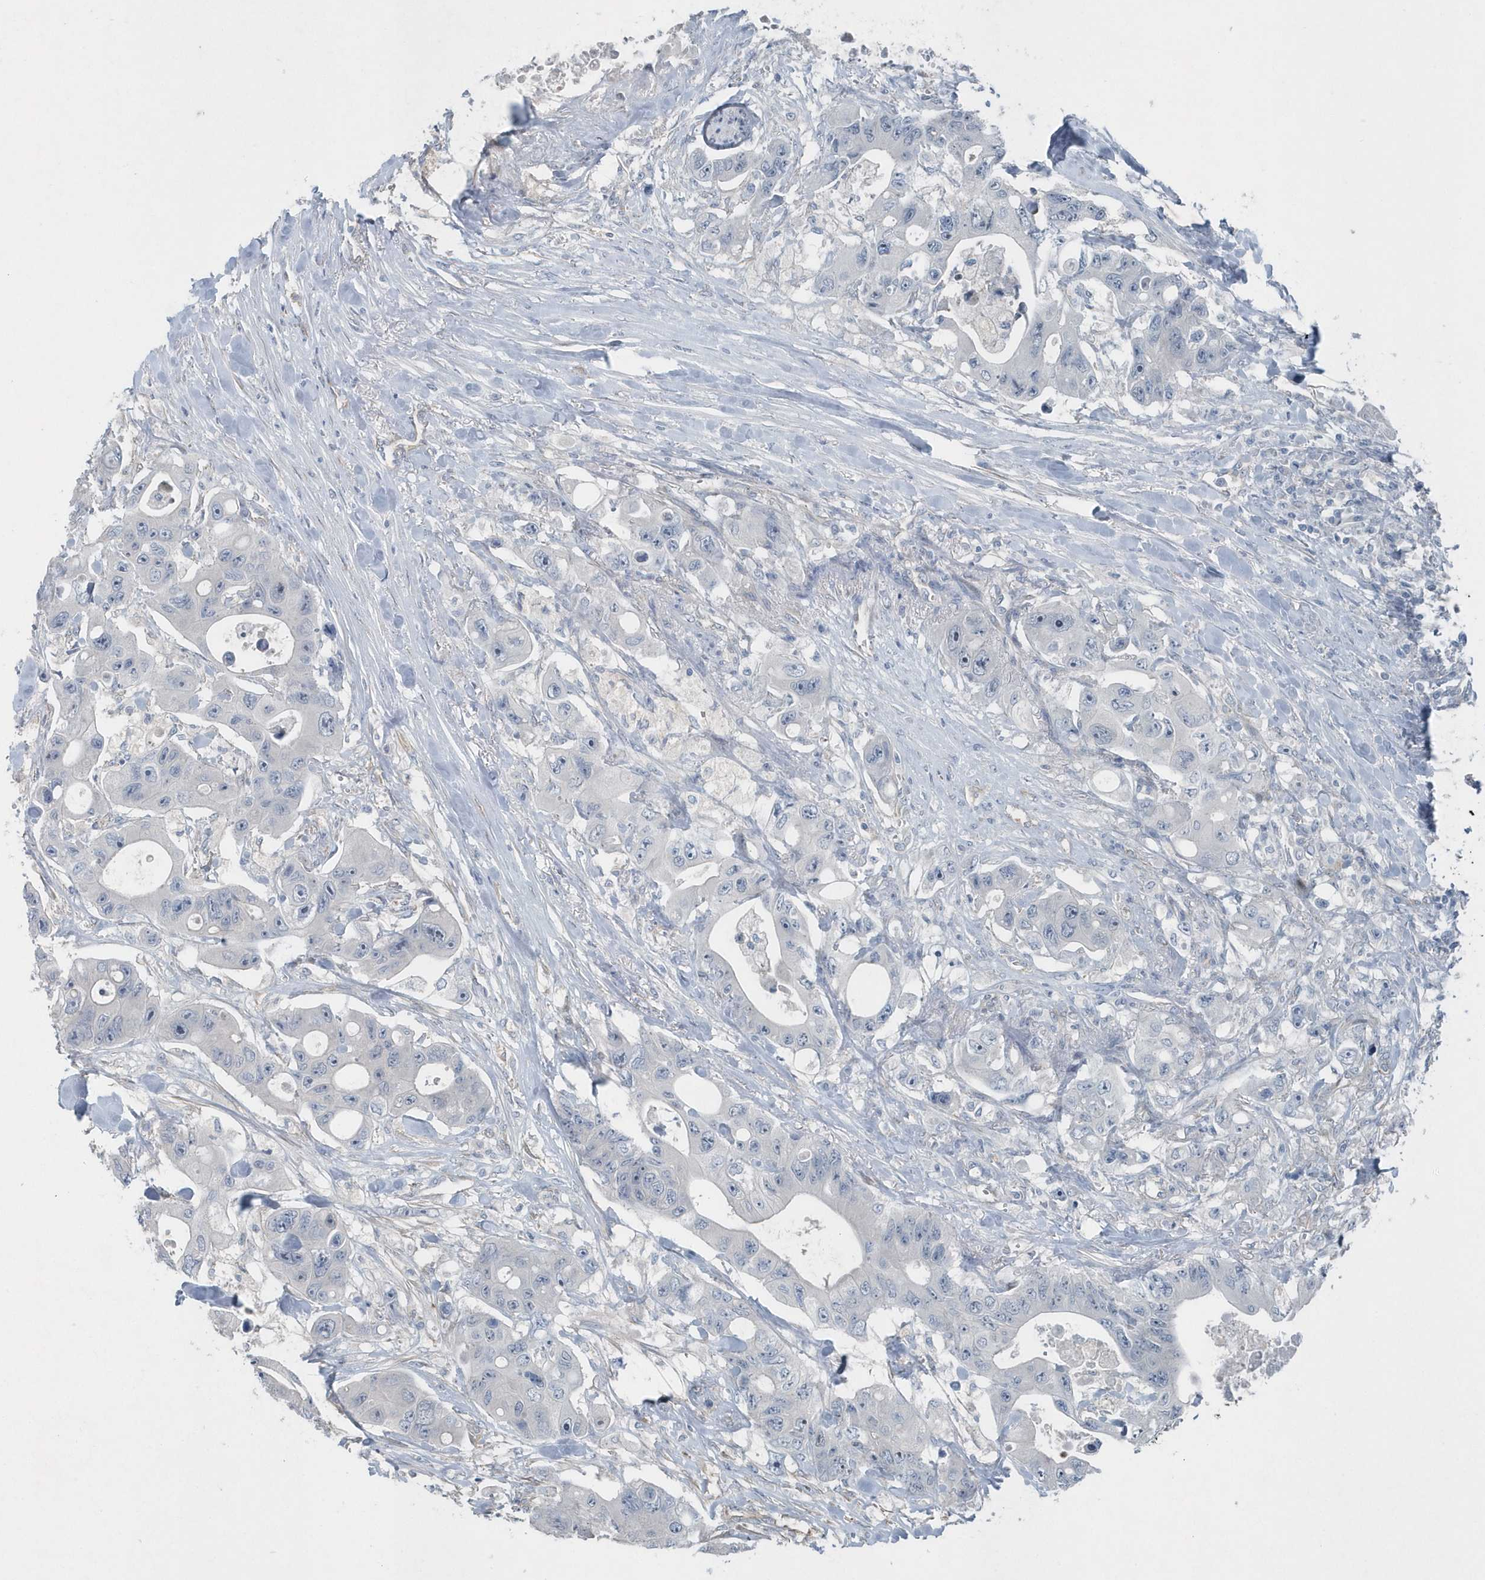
{"staining": {"intensity": "negative", "quantity": "none", "location": "none"}, "tissue": "colorectal cancer", "cell_type": "Tumor cells", "image_type": "cancer", "snomed": [{"axis": "morphology", "description": "Adenocarcinoma, NOS"}, {"axis": "topography", "description": "Colon"}], "caption": "The micrograph demonstrates no staining of tumor cells in adenocarcinoma (colorectal).", "gene": "MCC", "patient": {"sex": "female", "age": 46}}